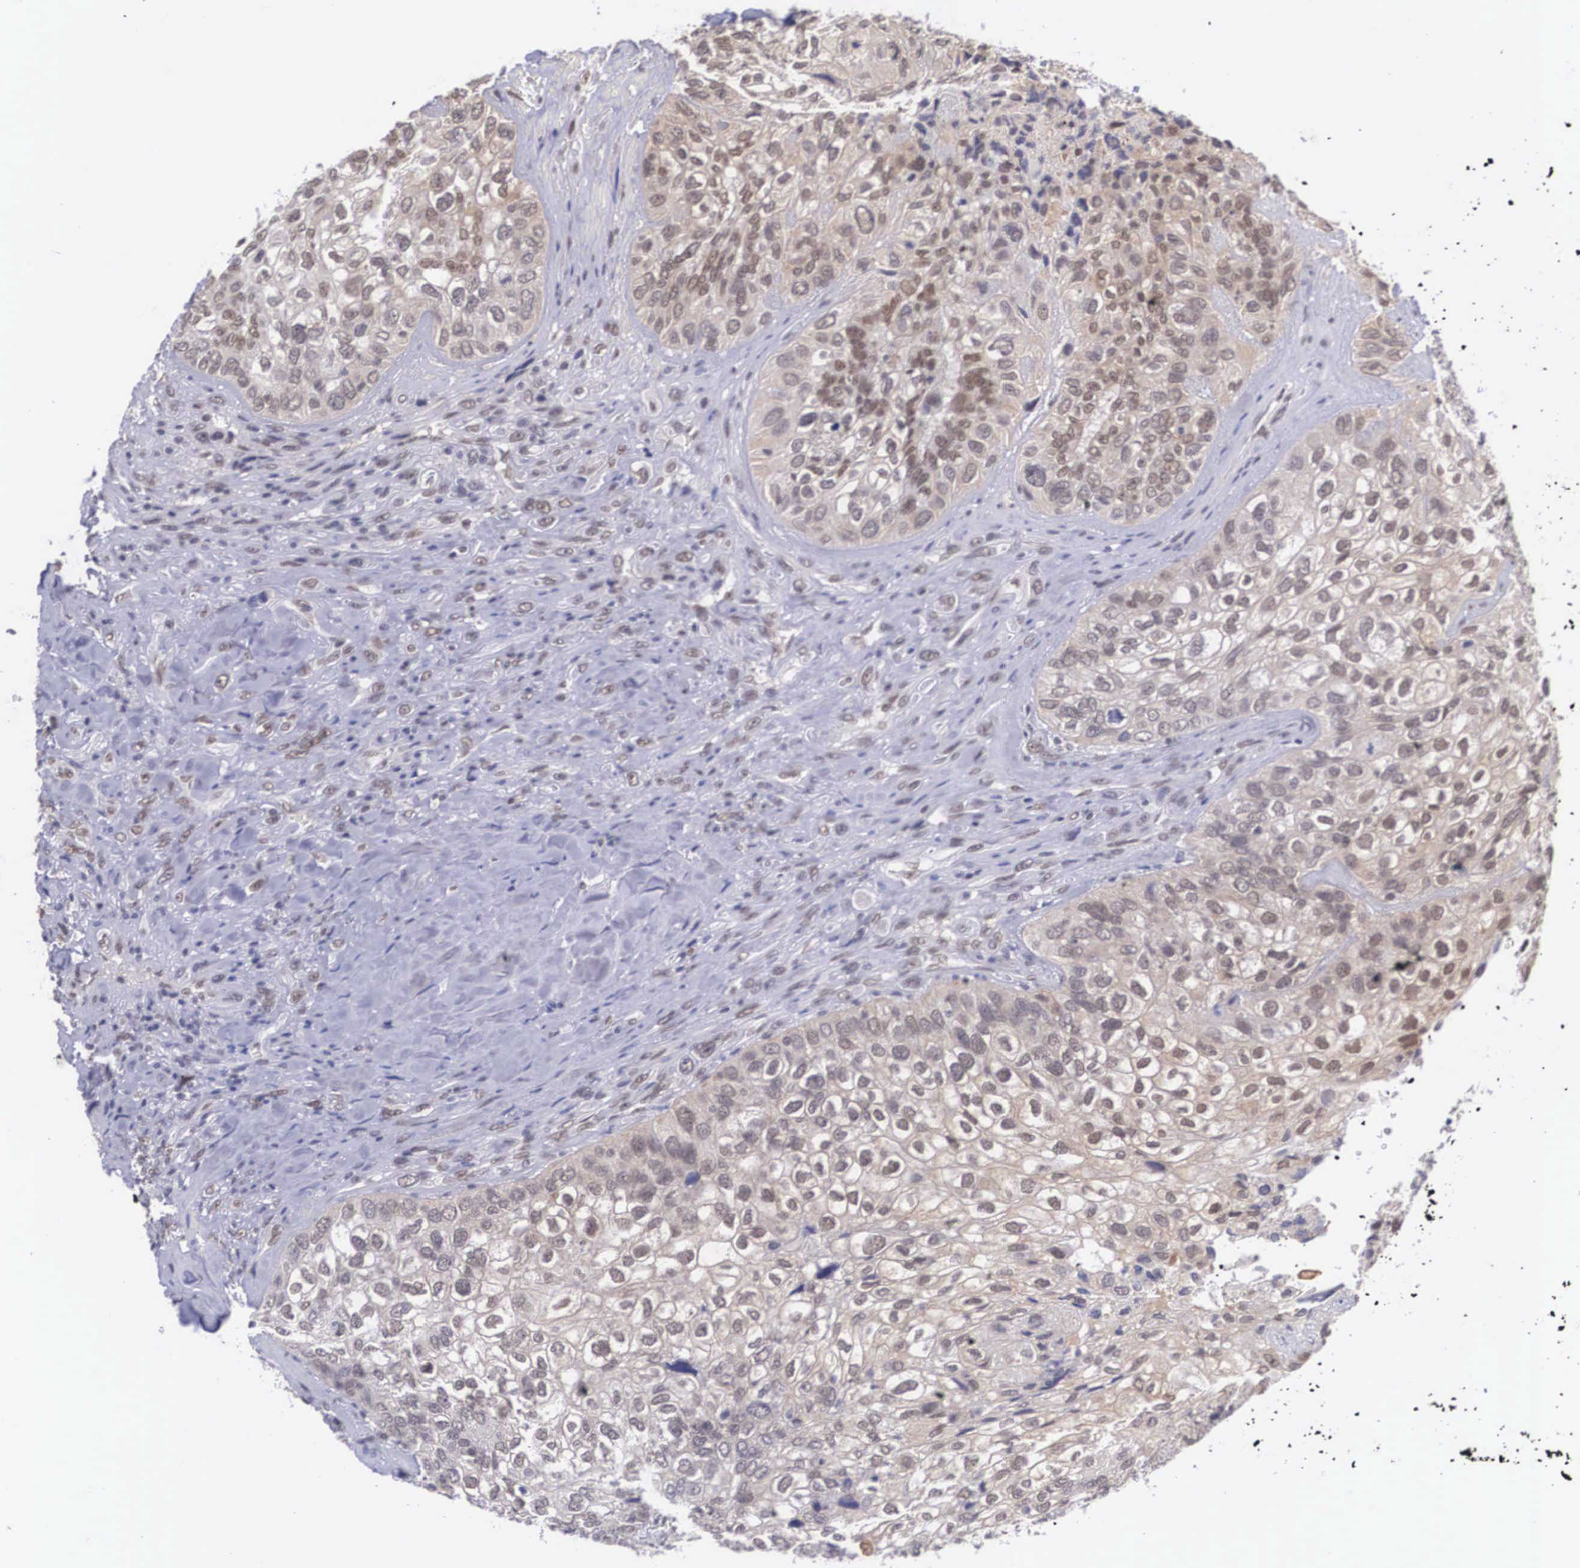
{"staining": {"intensity": "weak", "quantity": ">75%", "location": "cytoplasmic/membranous,nuclear"}, "tissue": "breast cancer", "cell_type": "Tumor cells", "image_type": "cancer", "snomed": [{"axis": "morphology", "description": "Neoplasm, malignant, NOS"}, {"axis": "topography", "description": "Breast"}], "caption": "Brown immunohistochemical staining in human breast cancer exhibits weak cytoplasmic/membranous and nuclear positivity in approximately >75% of tumor cells.", "gene": "NINL", "patient": {"sex": "female", "age": 50}}